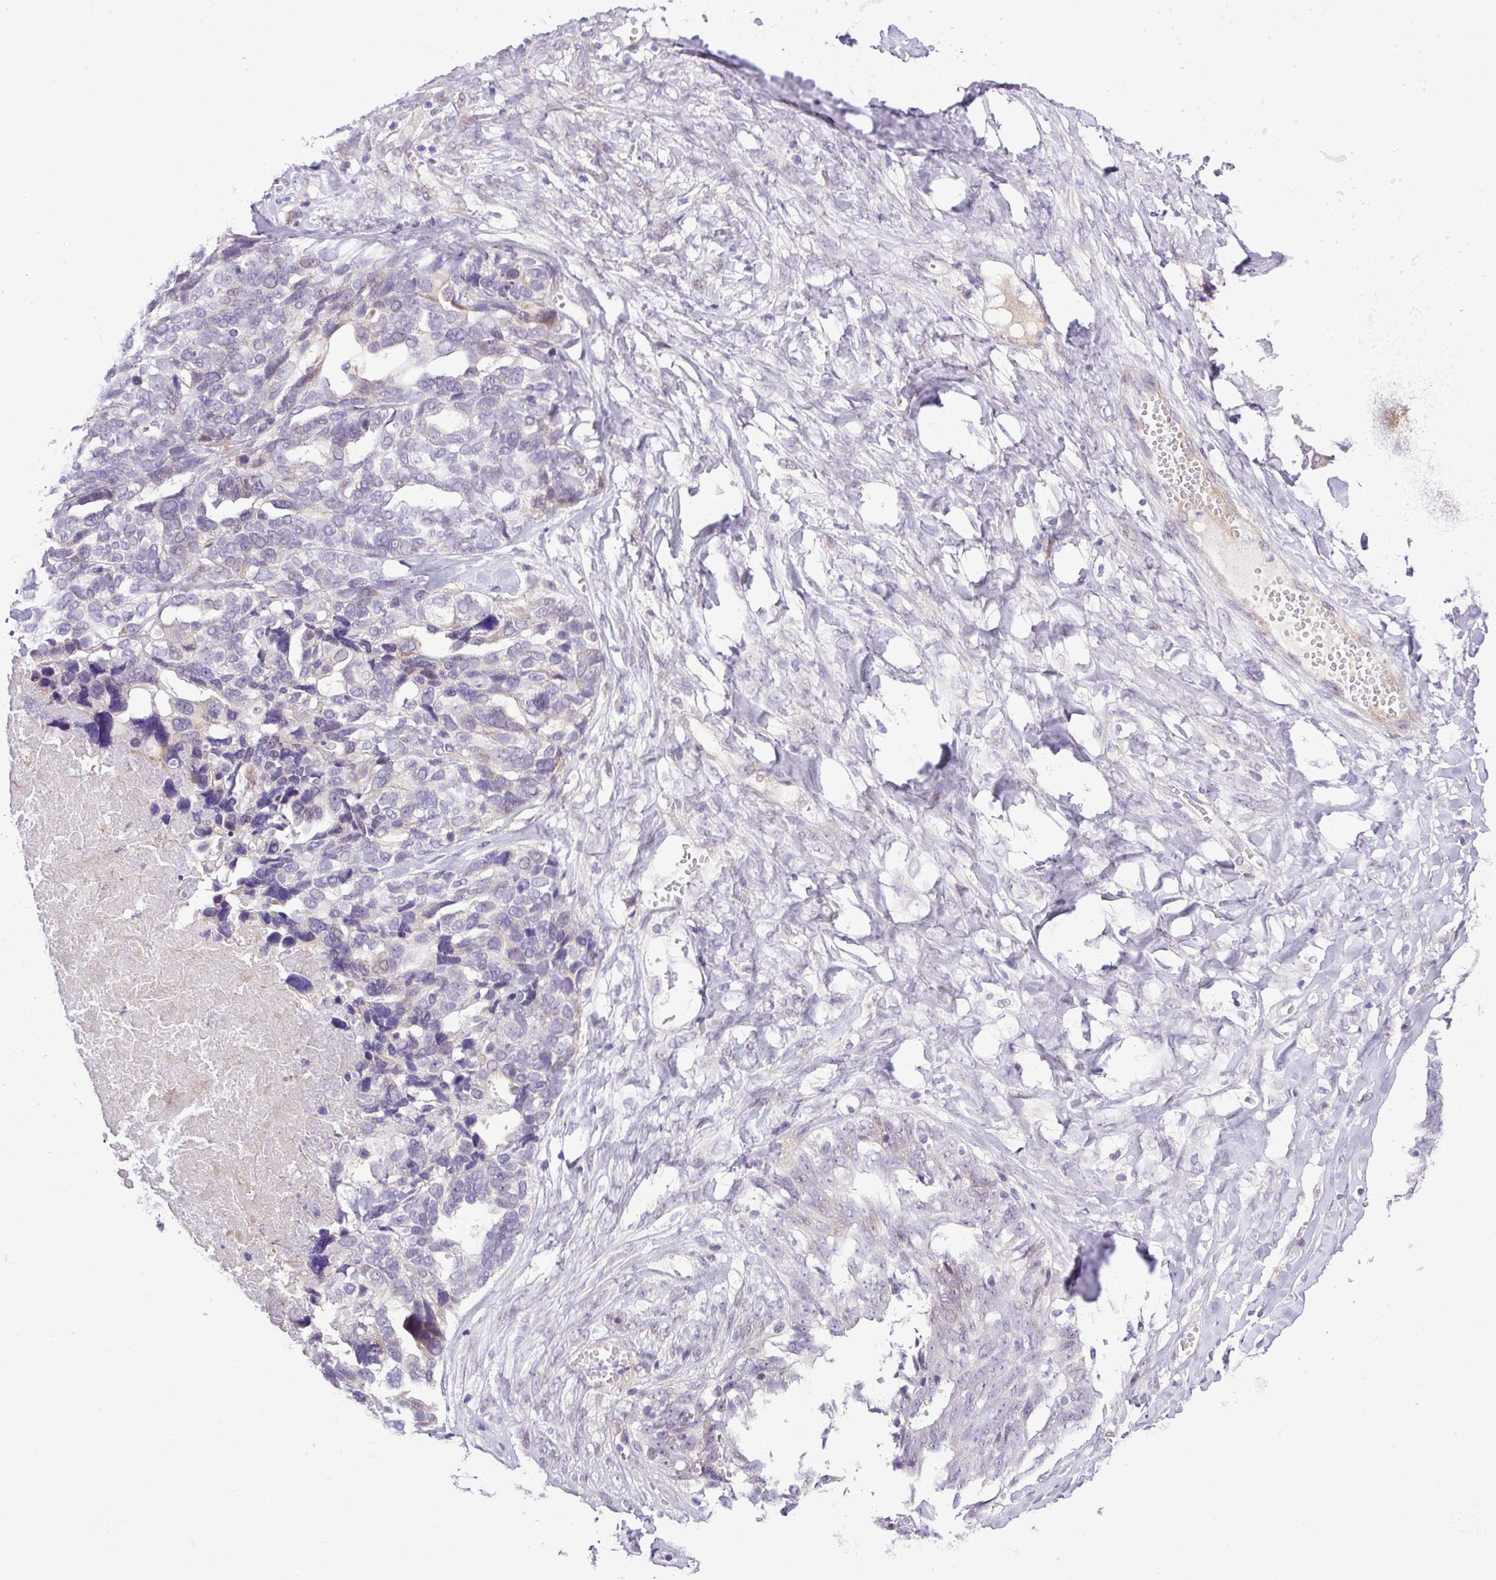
{"staining": {"intensity": "weak", "quantity": "<25%", "location": "nuclear"}, "tissue": "ovarian cancer", "cell_type": "Tumor cells", "image_type": "cancer", "snomed": [{"axis": "morphology", "description": "Cystadenocarcinoma, serous, NOS"}, {"axis": "topography", "description": "Ovary"}], "caption": "Tumor cells show no significant protein expression in serous cystadenocarcinoma (ovarian). The staining is performed using DAB (3,3'-diaminobenzidine) brown chromogen with nuclei counter-stained in using hematoxylin.", "gene": "YLPM1", "patient": {"sex": "female", "age": 79}}